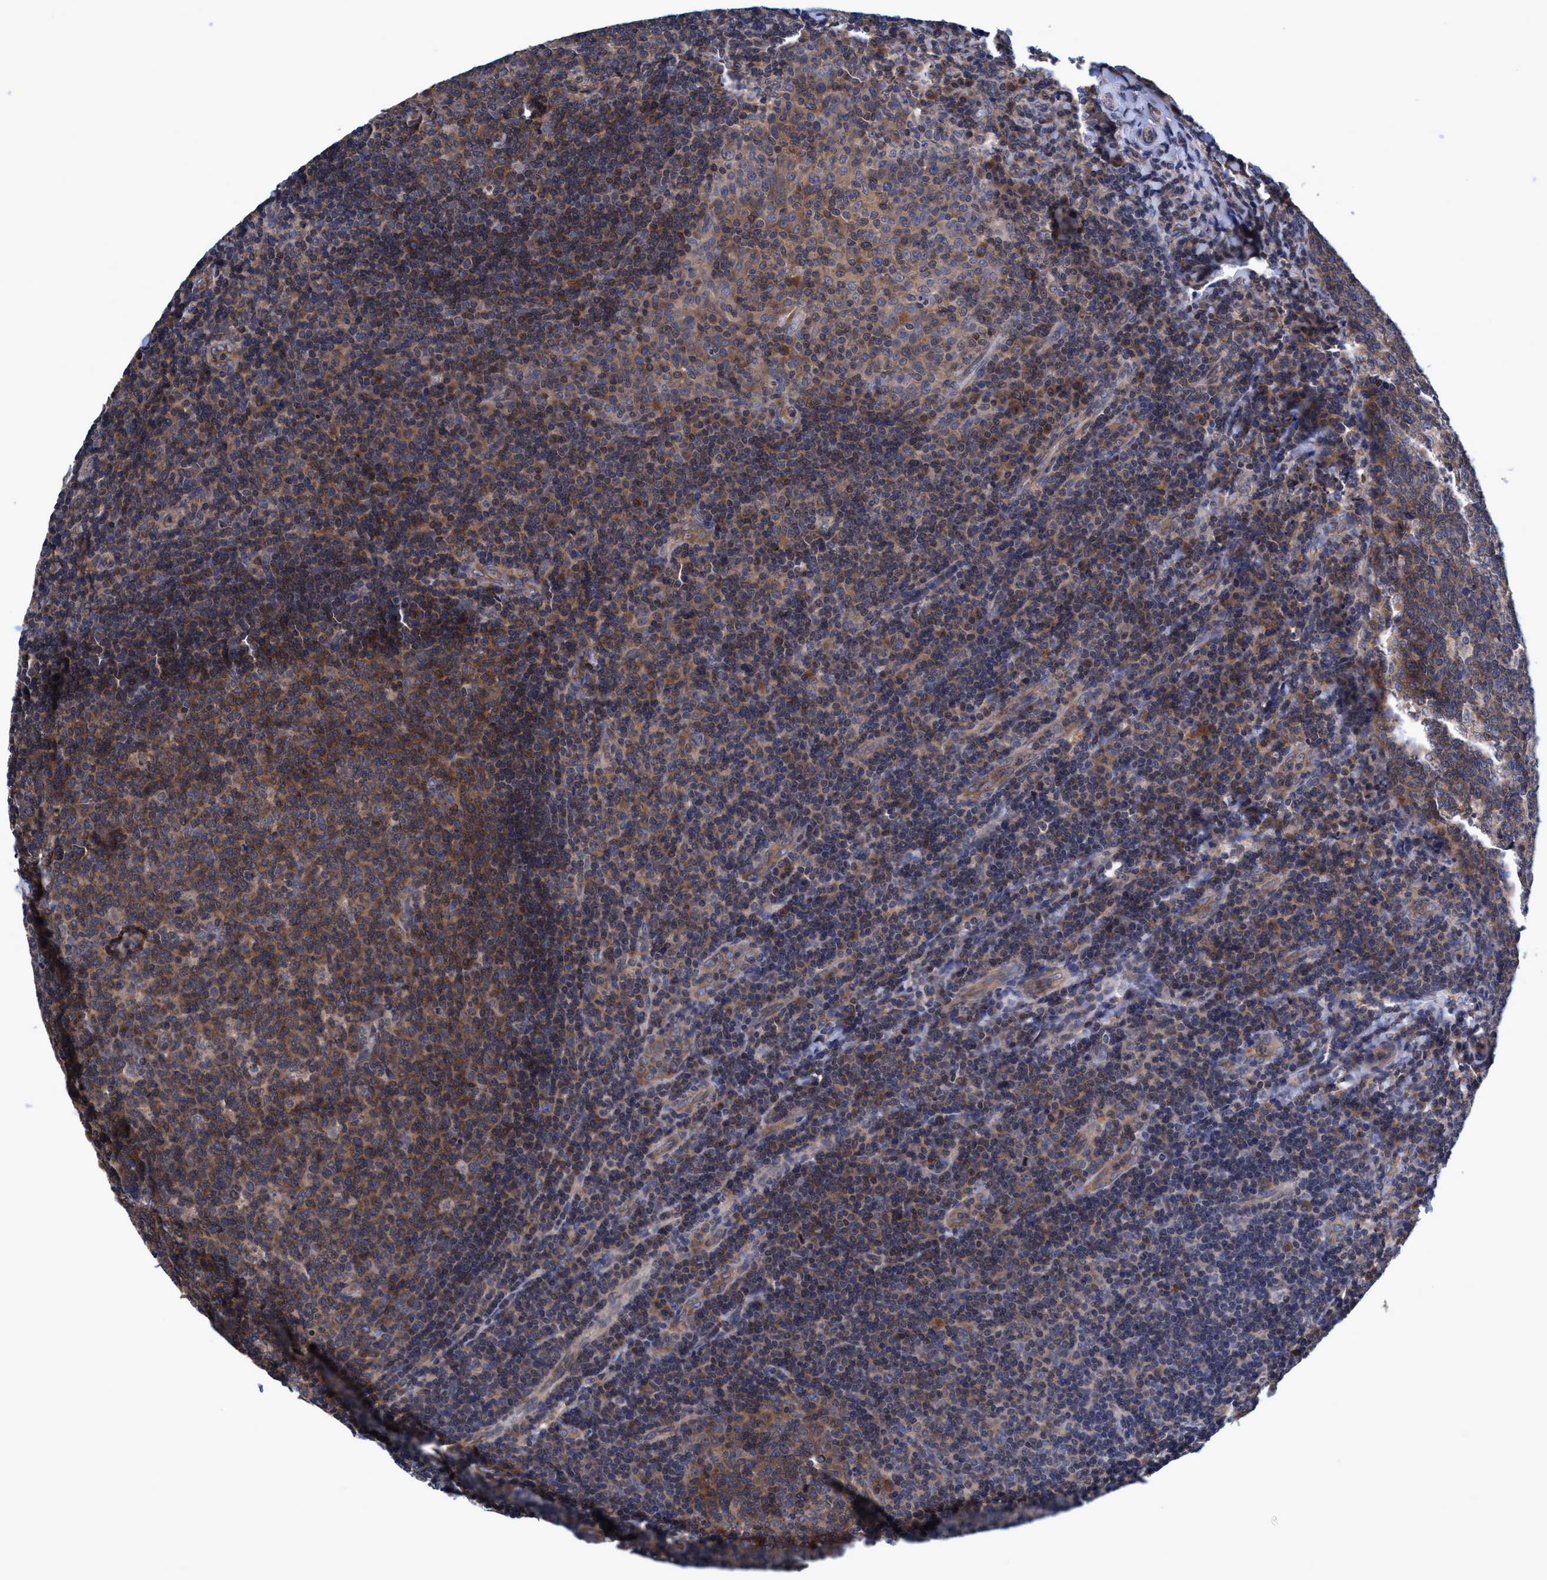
{"staining": {"intensity": "moderate", "quantity": ">75%", "location": "cytoplasmic/membranous"}, "tissue": "tonsil", "cell_type": "Germinal center cells", "image_type": "normal", "snomed": [{"axis": "morphology", "description": "Normal tissue, NOS"}, {"axis": "topography", "description": "Tonsil"}], "caption": "High-power microscopy captured an immunohistochemistry (IHC) image of normal tonsil, revealing moderate cytoplasmic/membranous staining in about >75% of germinal center cells.", "gene": "CALCOCO2", "patient": {"sex": "male", "age": 17}}